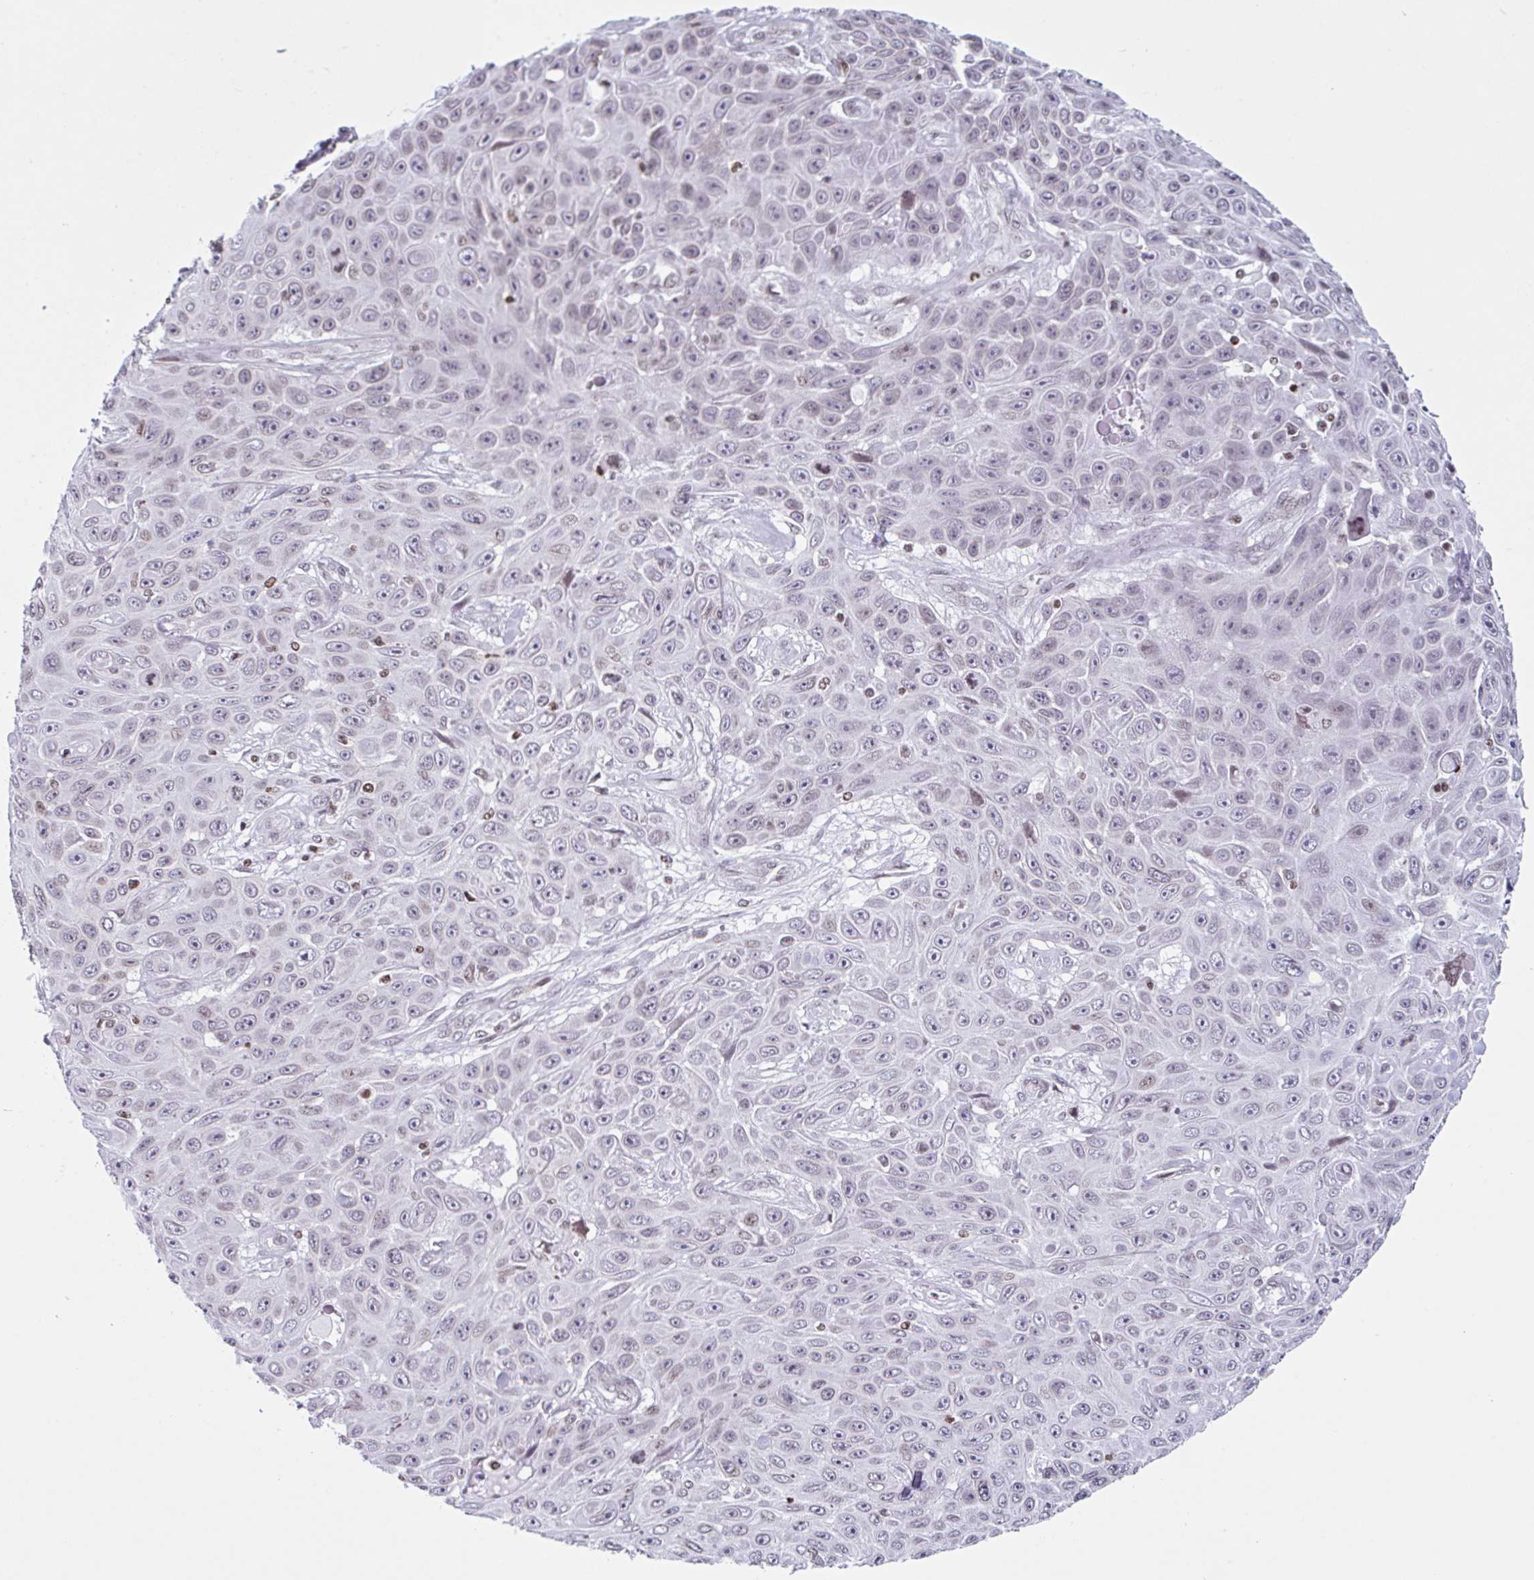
{"staining": {"intensity": "weak", "quantity": "<25%", "location": "nuclear"}, "tissue": "skin cancer", "cell_type": "Tumor cells", "image_type": "cancer", "snomed": [{"axis": "morphology", "description": "Squamous cell carcinoma, NOS"}, {"axis": "topography", "description": "Skin"}], "caption": "Tumor cells are negative for protein expression in human skin cancer.", "gene": "NOL6", "patient": {"sex": "male", "age": 82}}